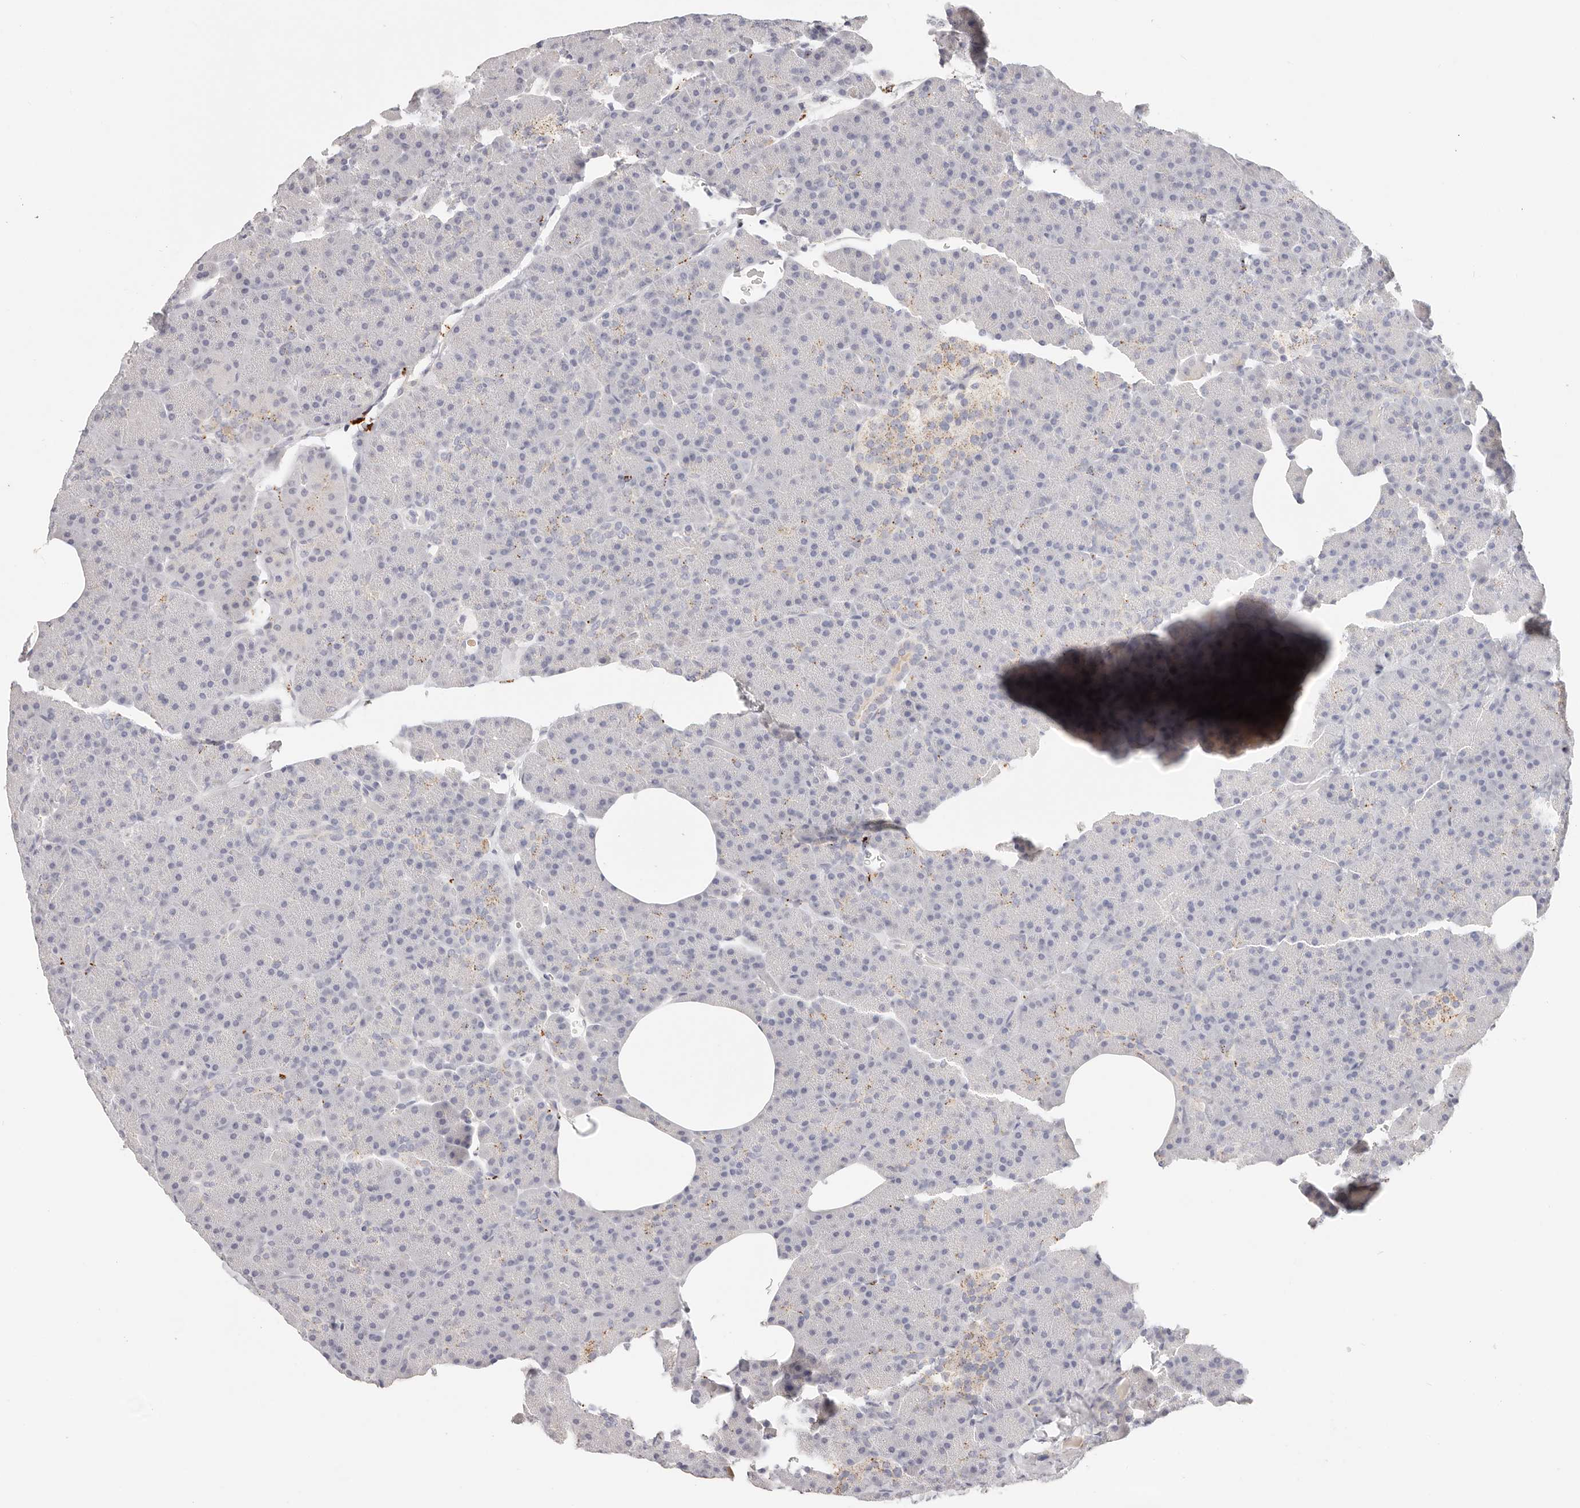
{"staining": {"intensity": "moderate", "quantity": "<25%", "location": "cytoplasmic/membranous"}, "tissue": "pancreas", "cell_type": "Exocrine glandular cells", "image_type": "normal", "snomed": [{"axis": "morphology", "description": "Normal tissue, NOS"}, {"axis": "morphology", "description": "Carcinoid, malignant, NOS"}, {"axis": "topography", "description": "Pancreas"}], "caption": "A low amount of moderate cytoplasmic/membranous staining is seen in approximately <25% of exocrine glandular cells in normal pancreas. The protein is shown in brown color, while the nuclei are stained blue.", "gene": "STKLD1", "patient": {"sex": "female", "age": 35}}